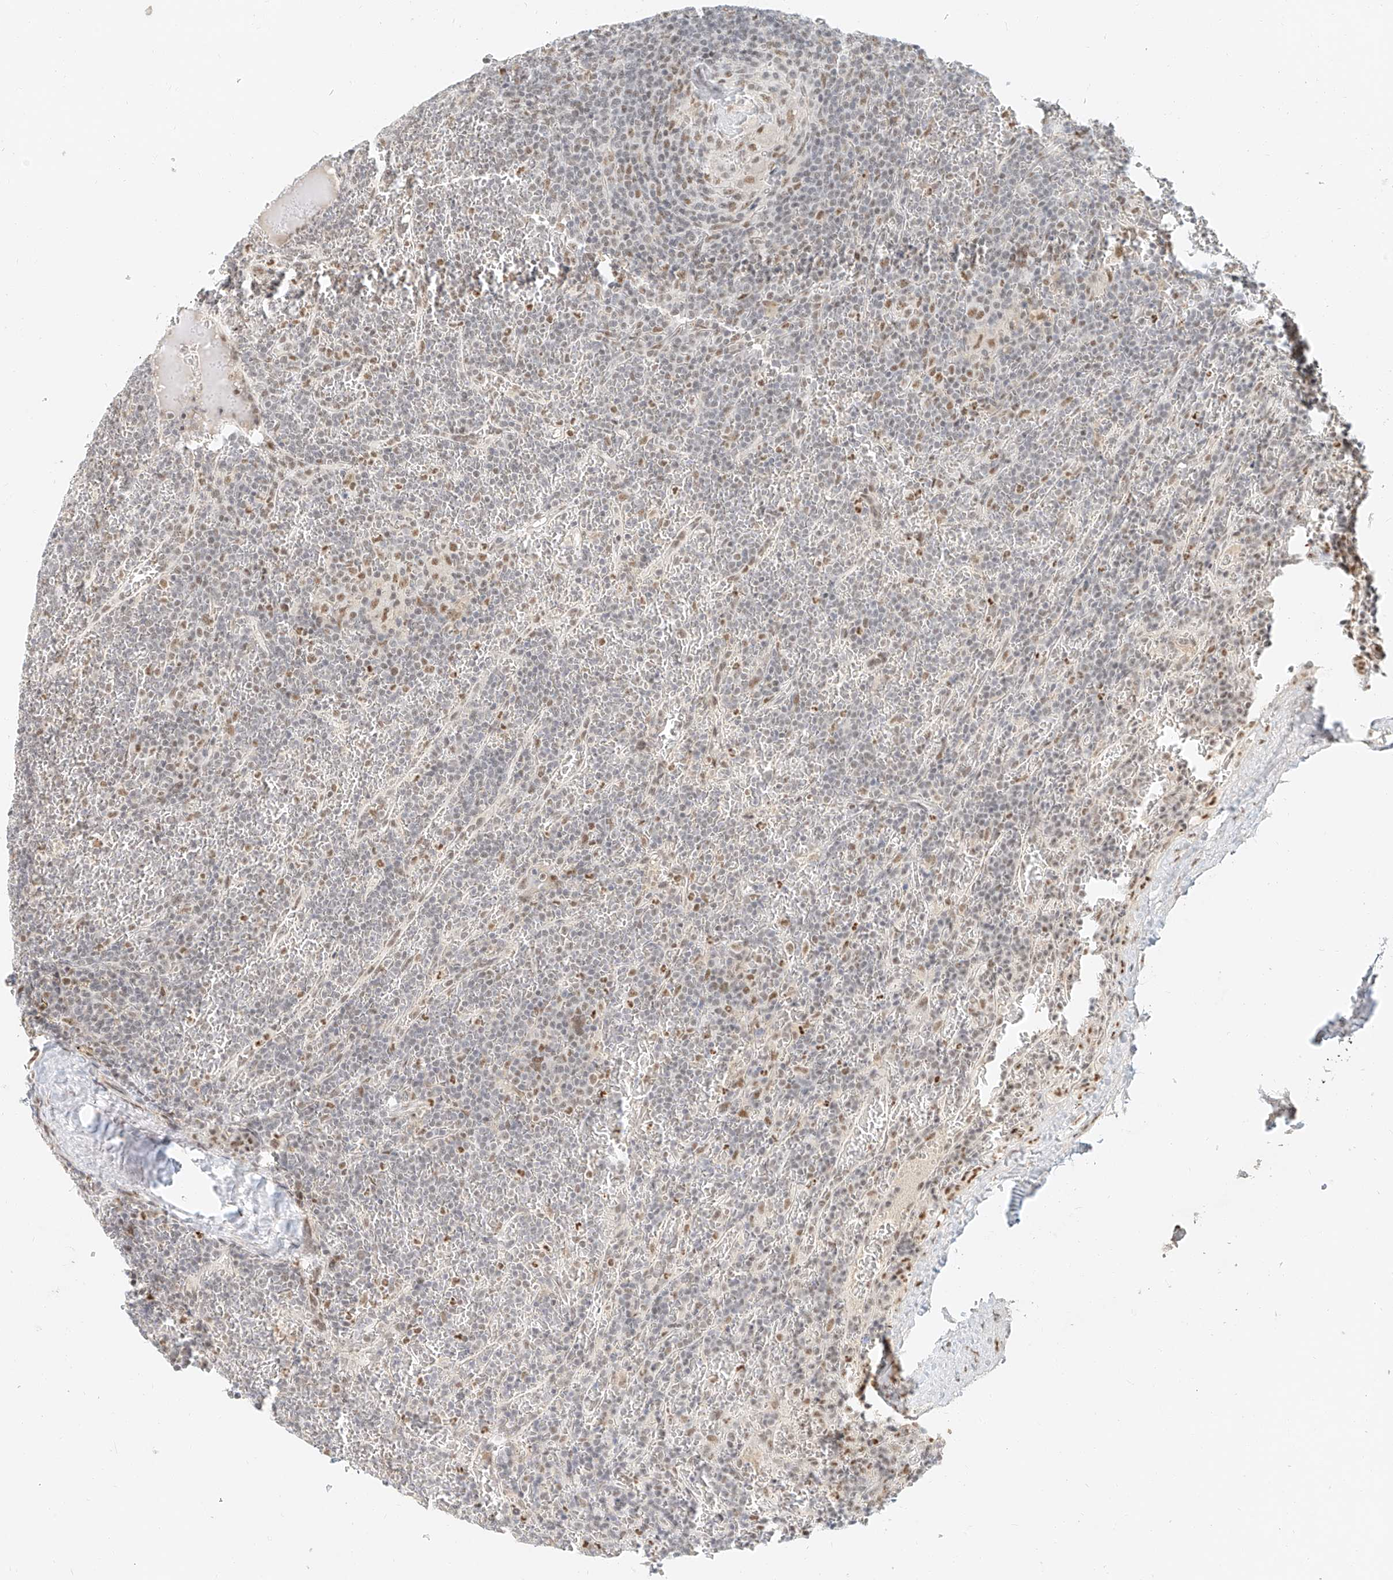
{"staining": {"intensity": "moderate", "quantity": "25%-75%", "location": "nuclear"}, "tissue": "lymphoma", "cell_type": "Tumor cells", "image_type": "cancer", "snomed": [{"axis": "morphology", "description": "Malignant lymphoma, non-Hodgkin's type, Low grade"}, {"axis": "topography", "description": "Spleen"}], "caption": "Immunohistochemistry (IHC) photomicrograph of human malignant lymphoma, non-Hodgkin's type (low-grade) stained for a protein (brown), which reveals medium levels of moderate nuclear staining in about 25%-75% of tumor cells.", "gene": "CXorf58", "patient": {"sex": "female", "age": 19}}